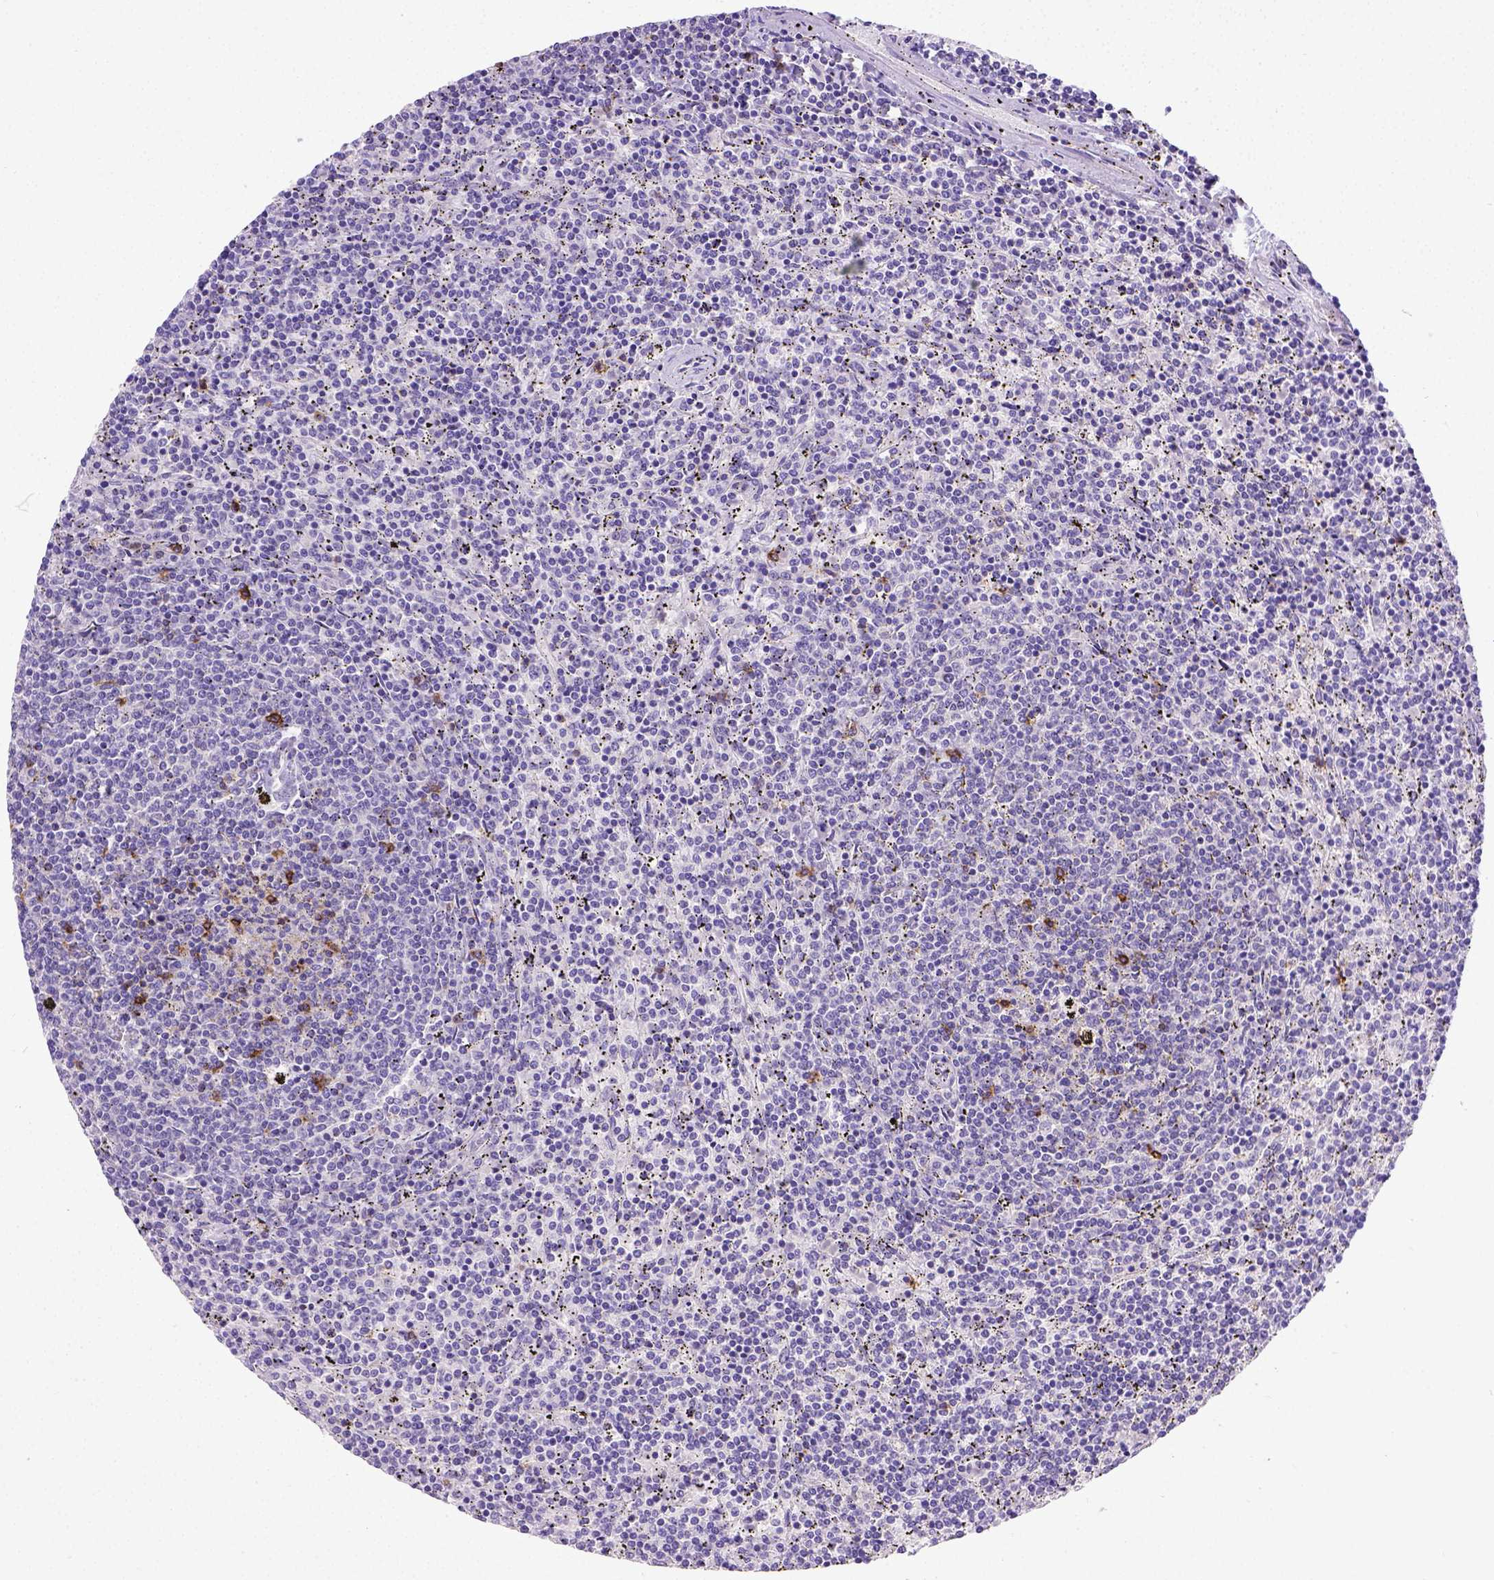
{"staining": {"intensity": "negative", "quantity": "none", "location": "none"}, "tissue": "lymphoma", "cell_type": "Tumor cells", "image_type": "cancer", "snomed": [{"axis": "morphology", "description": "Malignant lymphoma, non-Hodgkin's type, Low grade"}, {"axis": "topography", "description": "Spleen"}], "caption": "DAB (3,3'-diaminobenzidine) immunohistochemical staining of lymphoma demonstrates no significant staining in tumor cells.", "gene": "B3GAT1", "patient": {"sex": "female", "age": 50}}